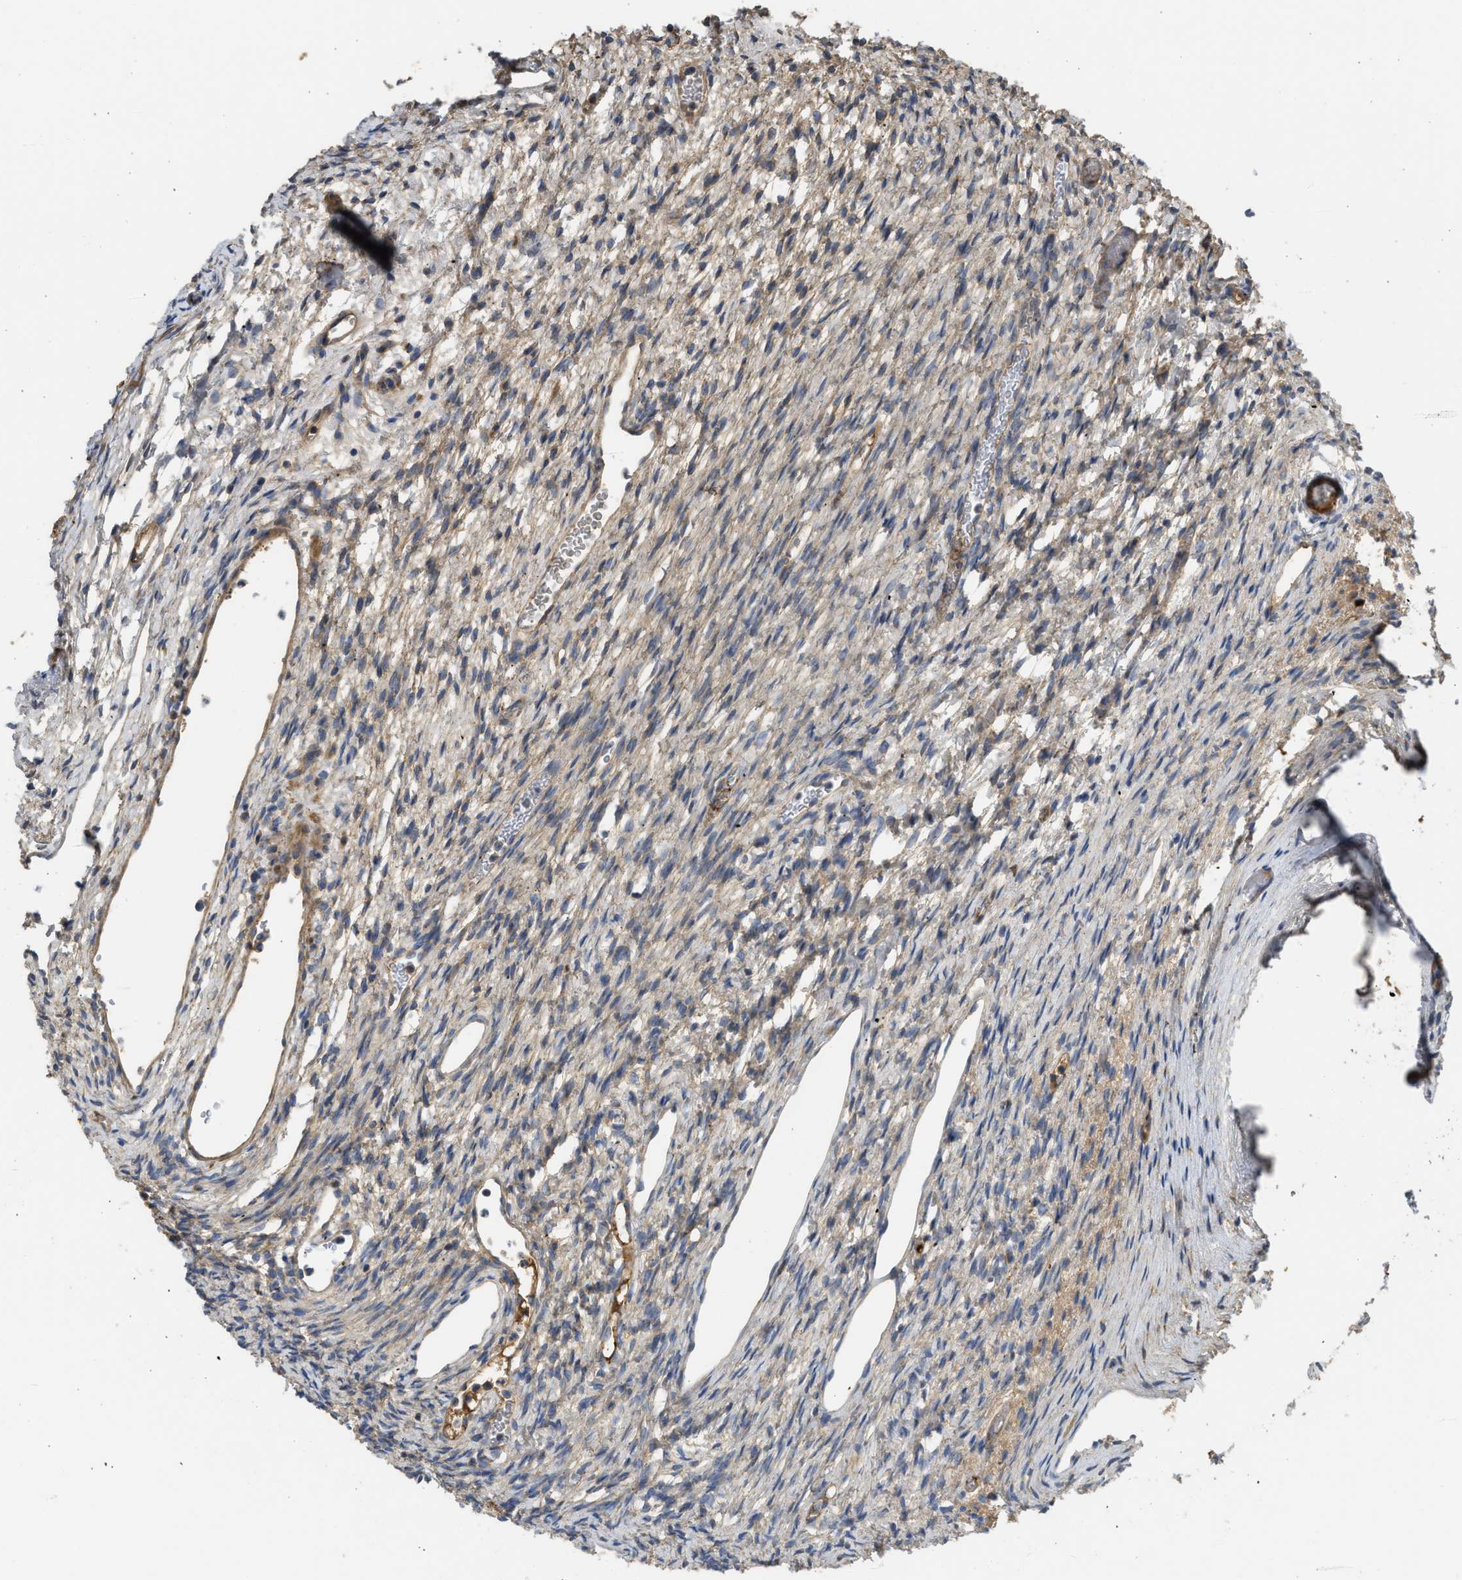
{"staining": {"intensity": "moderate", "quantity": ">75%", "location": "cytoplasmic/membranous"}, "tissue": "ovary", "cell_type": "Follicle cells", "image_type": "normal", "snomed": [{"axis": "morphology", "description": "Normal tissue, NOS"}, {"axis": "topography", "description": "Ovary"}], "caption": "The photomicrograph exhibits staining of benign ovary, revealing moderate cytoplasmic/membranous protein expression (brown color) within follicle cells.", "gene": "CSRNP2", "patient": {"sex": "female", "age": 33}}